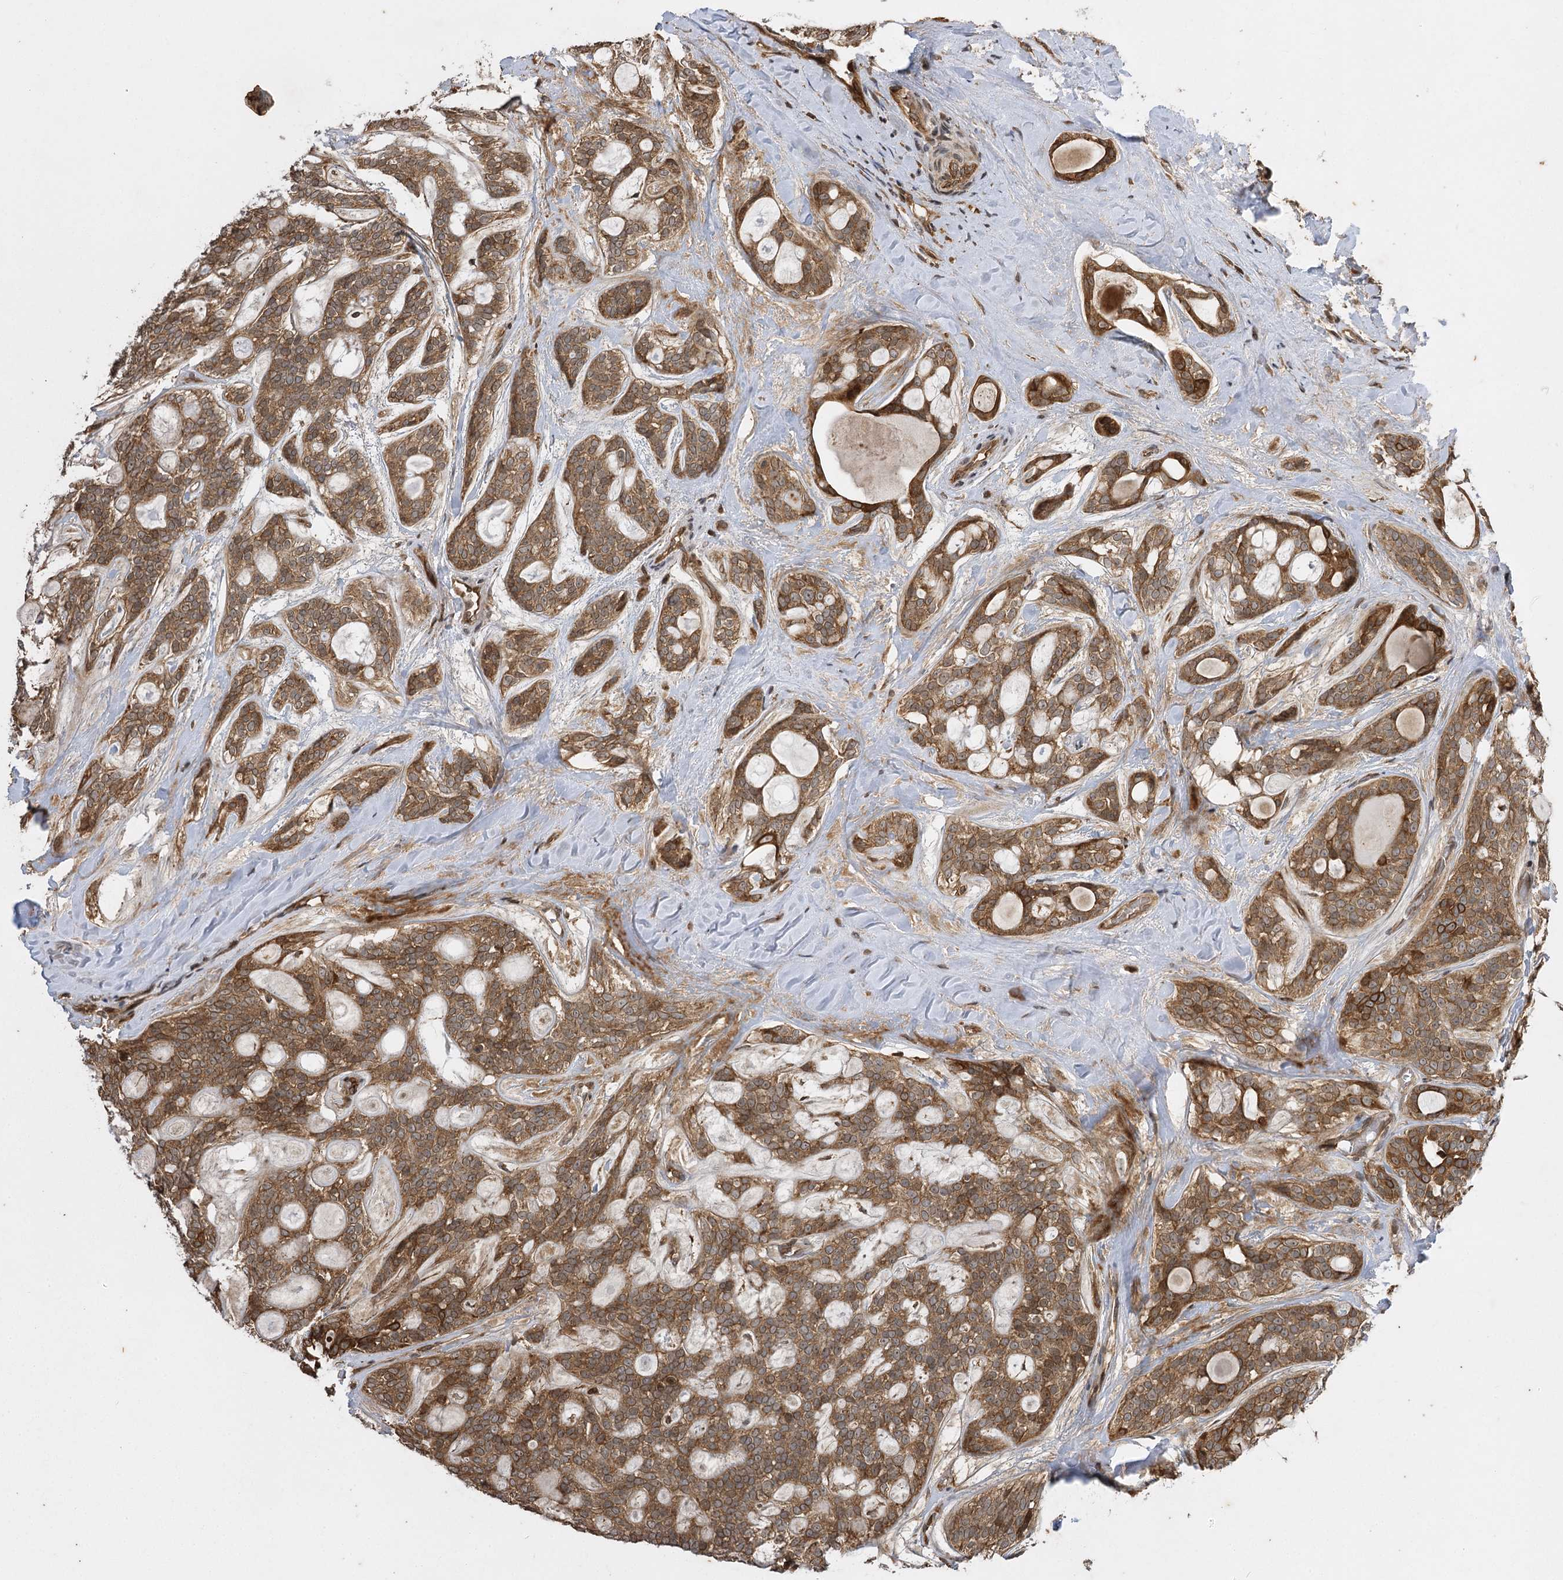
{"staining": {"intensity": "moderate", "quantity": ">75%", "location": "cytoplasmic/membranous,nuclear"}, "tissue": "head and neck cancer", "cell_type": "Tumor cells", "image_type": "cancer", "snomed": [{"axis": "morphology", "description": "Adenocarcinoma, NOS"}, {"axis": "topography", "description": "Head-Neck"}], "caption": "IHC histopathology image of neoplastic tissue: human head and neck adenocarcinoma stained using IHC displays medium levels of moderate protein expression localized specifically in the cytoplasmic/membranous and nuclear of tumor cells, appearing as a cytoplasmic/membranous and nuclear brown color.", "gene": "IL11RA", "patient": {"sex": "male", "age": 66}}